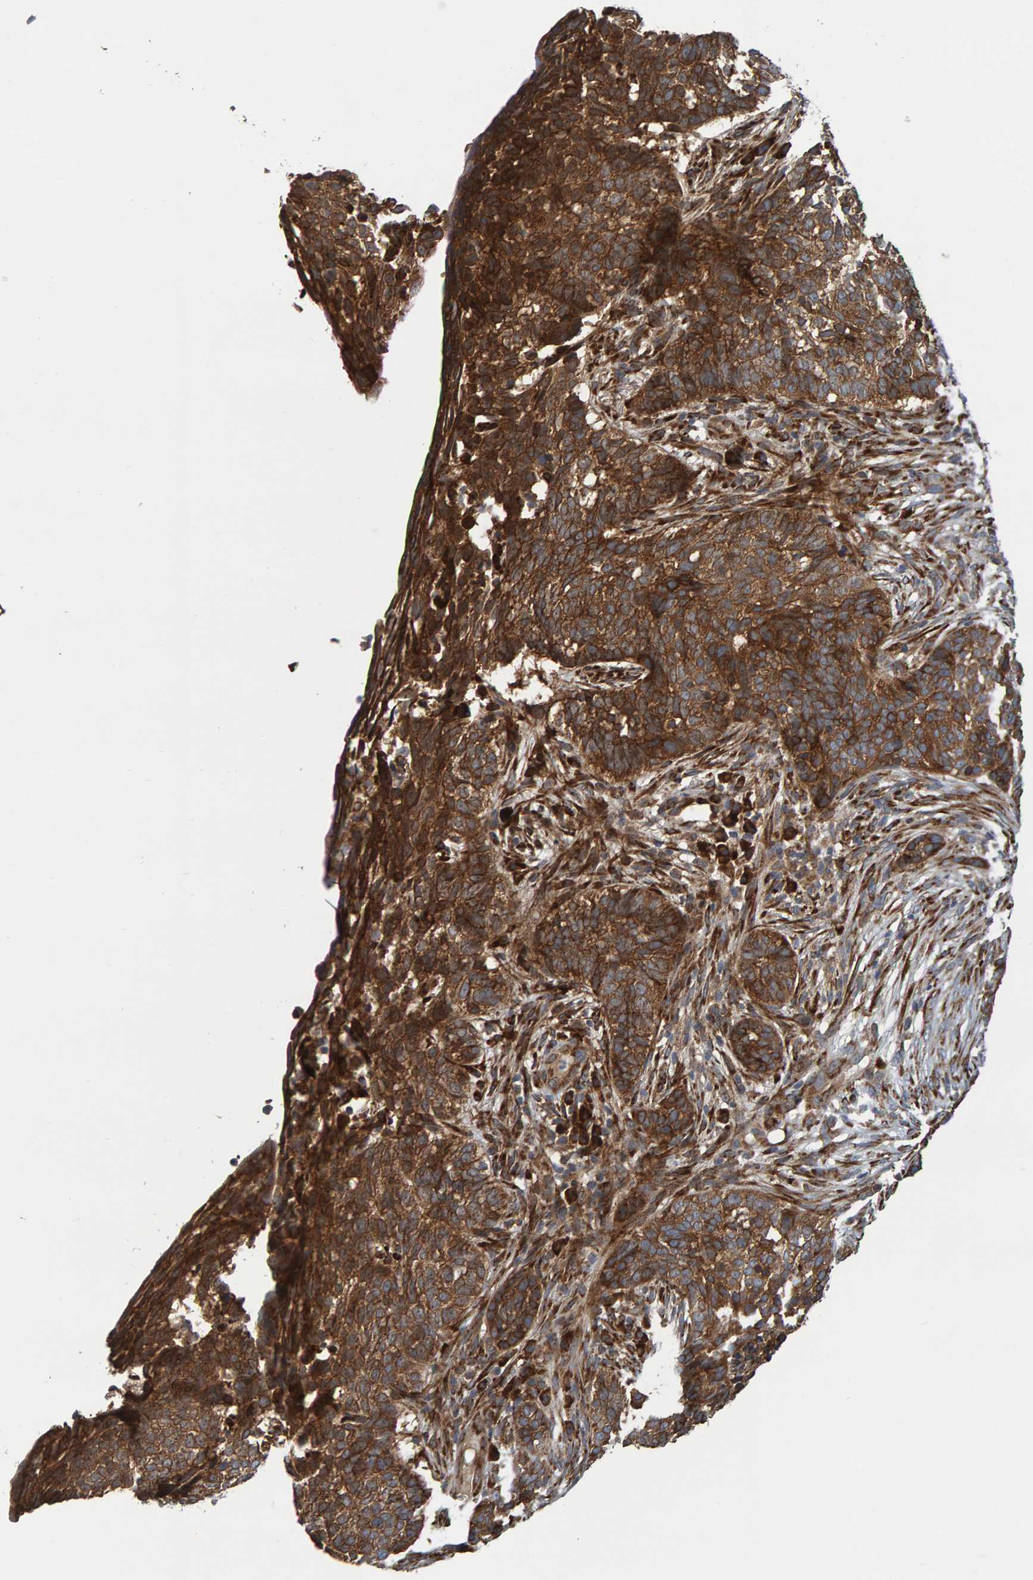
{"staining": {"intensity": "strong", "quantity": ">75%", "location": "cytoplasmic/membranous"}, "tissue": "skin cancer", "cell_type": "Tumor cells", "image_type": "cancer", "snomed": [{"axis": "morphology", "description": "Basal cell carcinoma"}, {"axis": "topography", "description": "Skin"}], "caption": "Immunohistochemical staining of skin basal cell carcinoma reveals high levels of strong cytoplasmic/membranous protein staining in about >75% of tumor cells. (DAB (3,3'-diaminobenzidine) = brown stain, brightfield microscopy at high magnification).", "gene": "BAIAP2", "patient": {"sex": "male", "age": 85}}